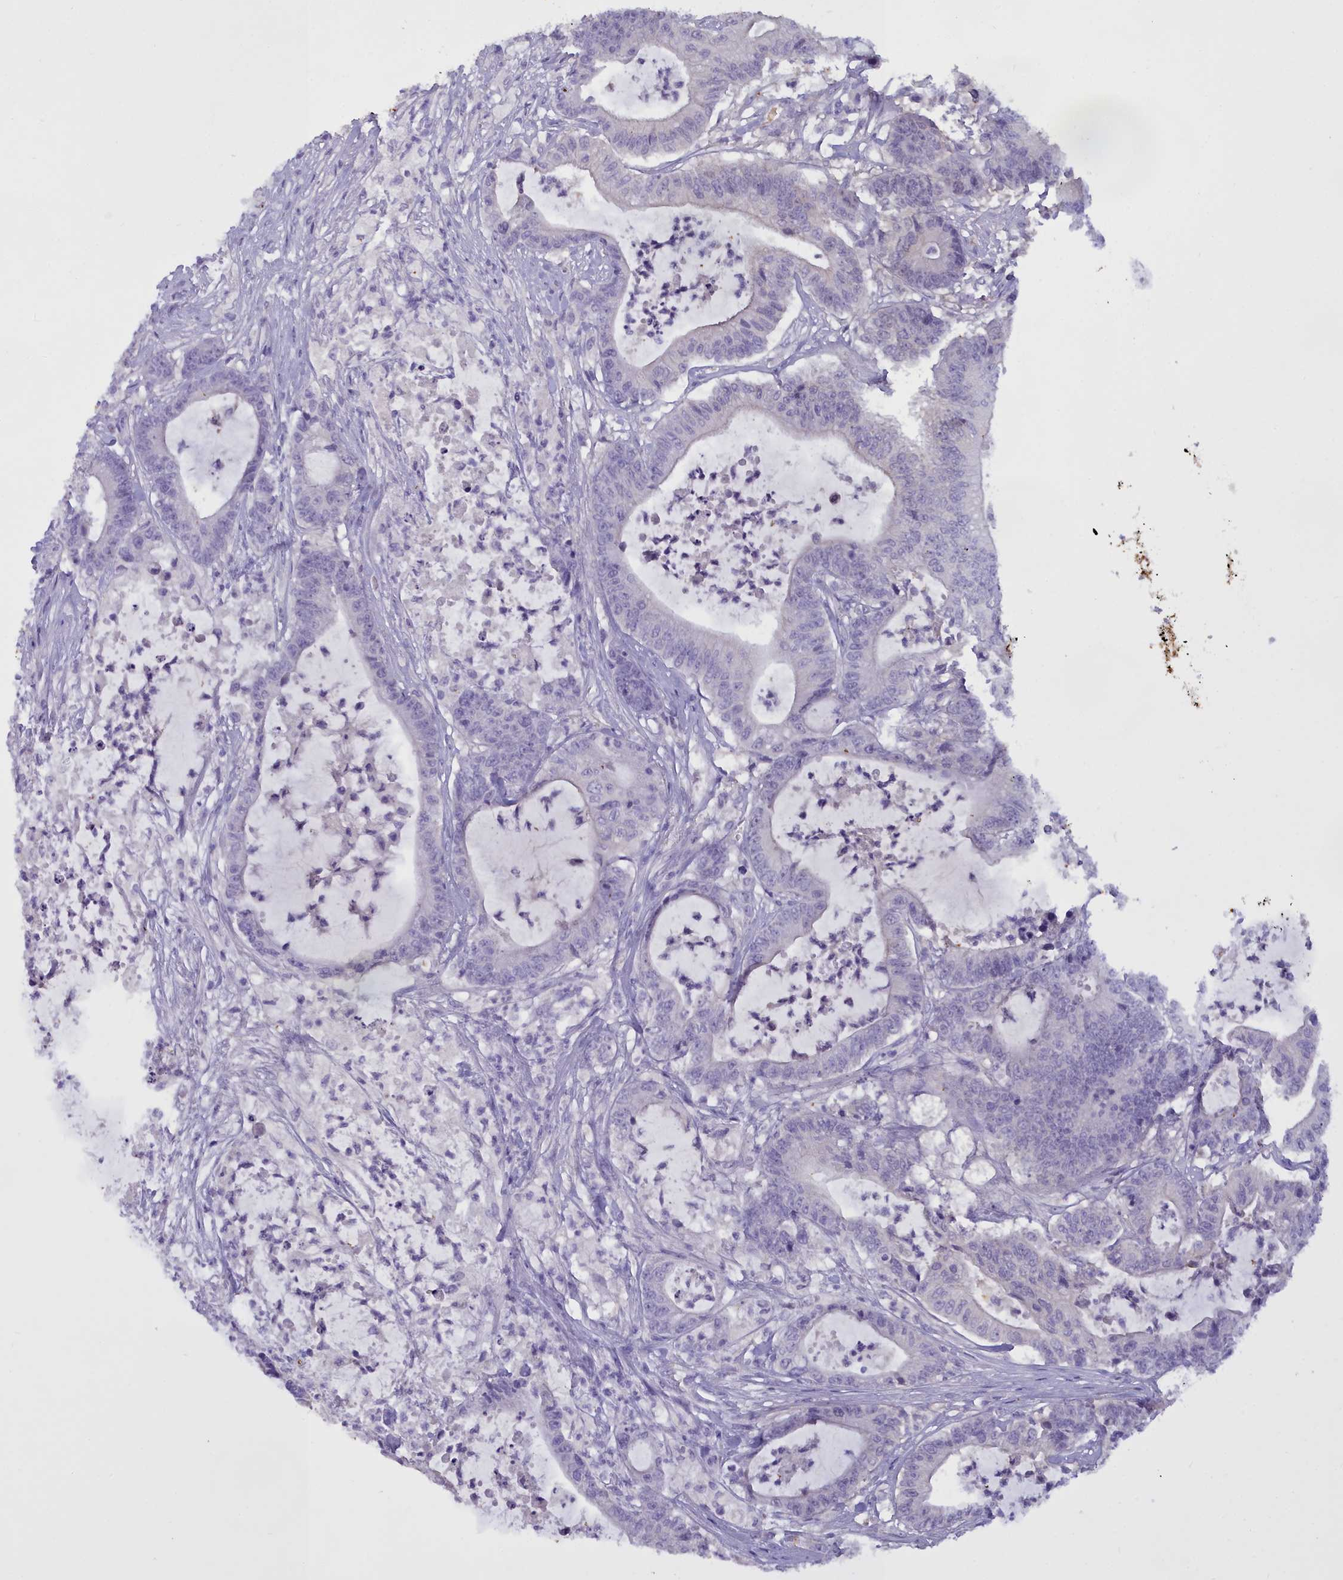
{"staining": {"intensity": "negative", "quantity": "none", "location": "none"}, "tissue": "colorectal cancer", "cell_type": "Tumor cells", "image_type": "cancer", "snomed": [{"axis": "morphology", "description": "Adenocarcinoma, NOS"}, {"axis": "topography", "description": "Colon"}], "caption": "Immunohistochemistry histopathology image of colorectal cancer stained for a protein (brown), which shows no positivity in tumor cells.", "gene": "OSTN", "patient": {"sex": "female", "age": 84}}